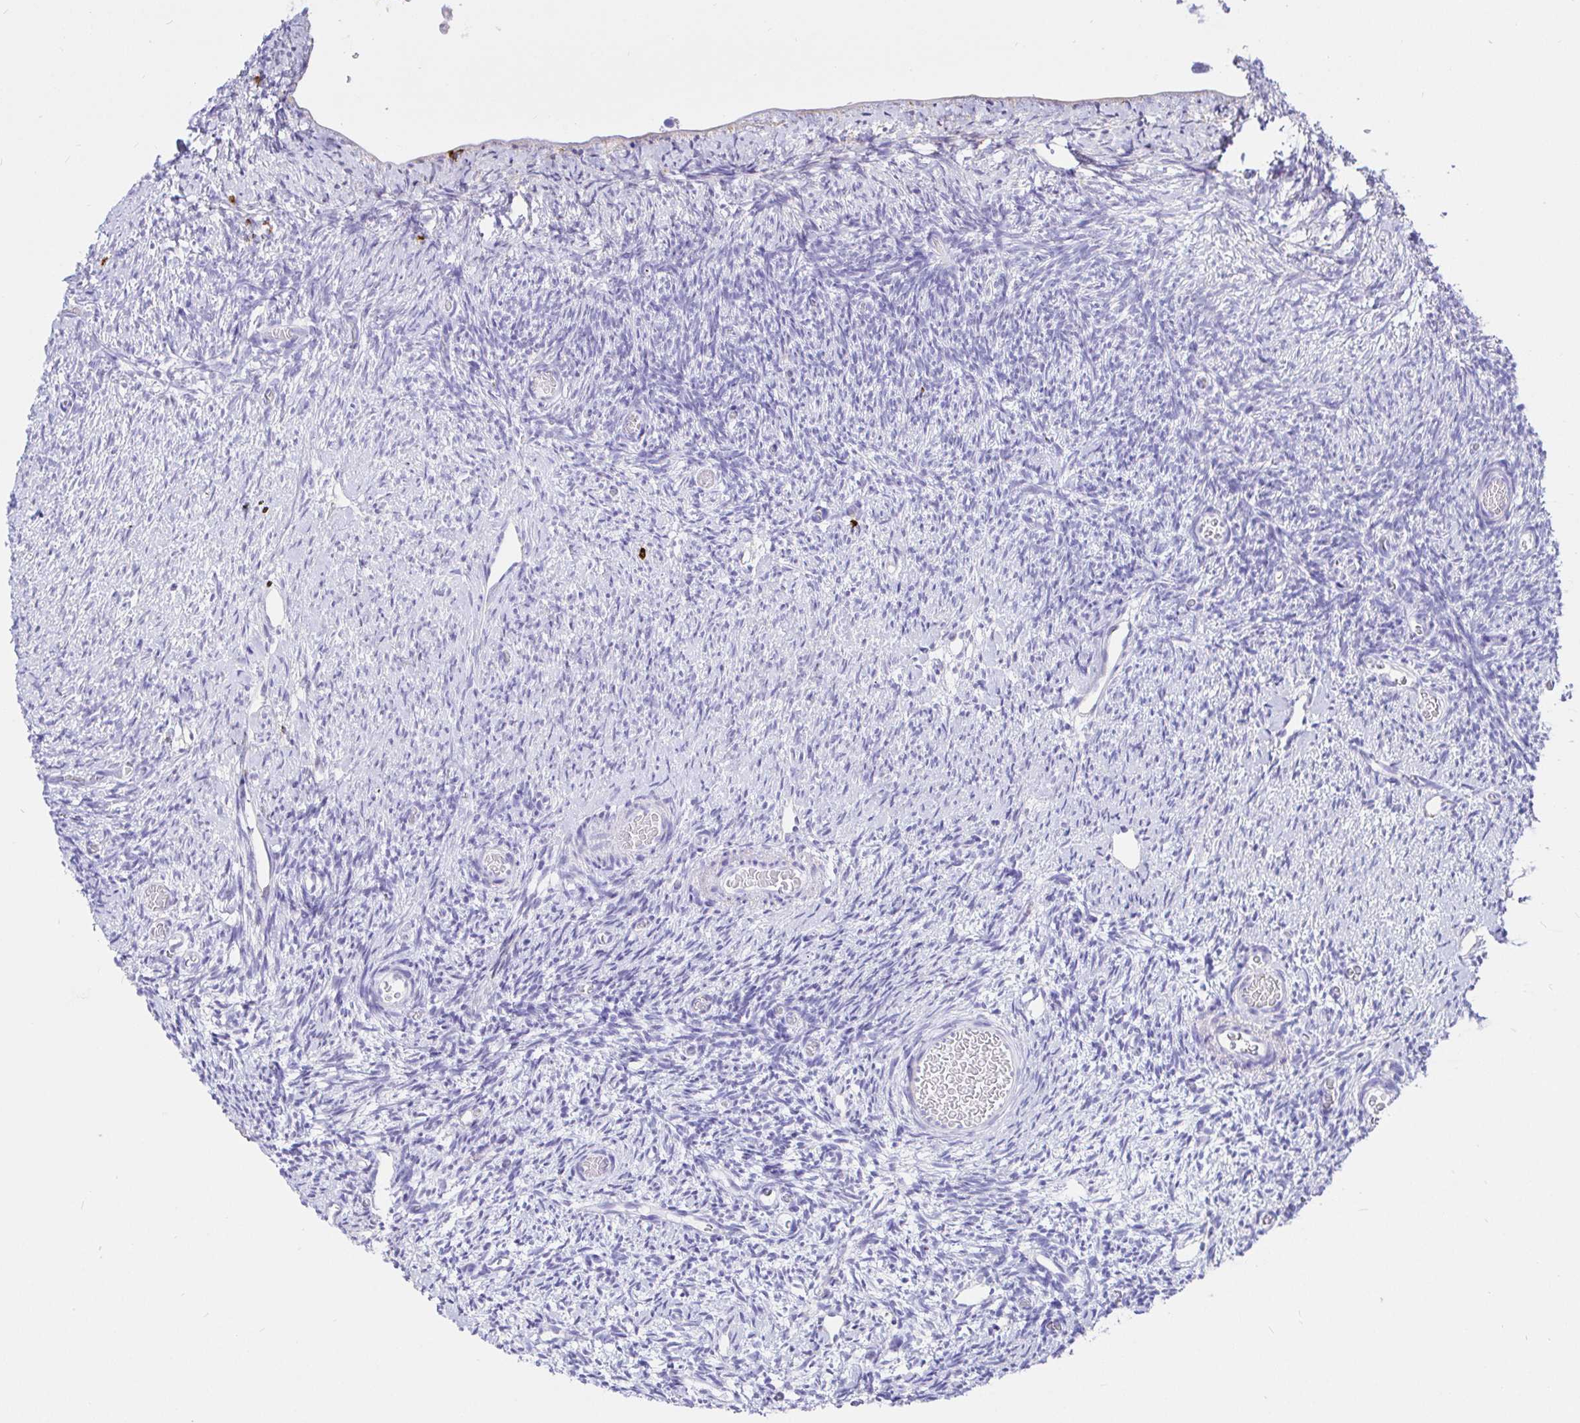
{"staining": {"intensity": "negative", "quantity": "none", "location": "none"}, "tissue": "ovary", "cell_type": "Ovarian stroma cells", "image_type": "normal", "snomed": [{"axis": "morphology", "description": "Normal tissue, NOS"}, {"axis": "topography", "description": "Ovary"}], "caption": "A histopathology image of human ovary is negative for staining in ovarian stroma cells. (DAB (3,3'-diaminobenzidine) immunohistochemistry (IHC) visualized using brightfield microscopy, high magnification).", "gene": "CCDC62", "patient": {"sex": "female", "age": 39}}